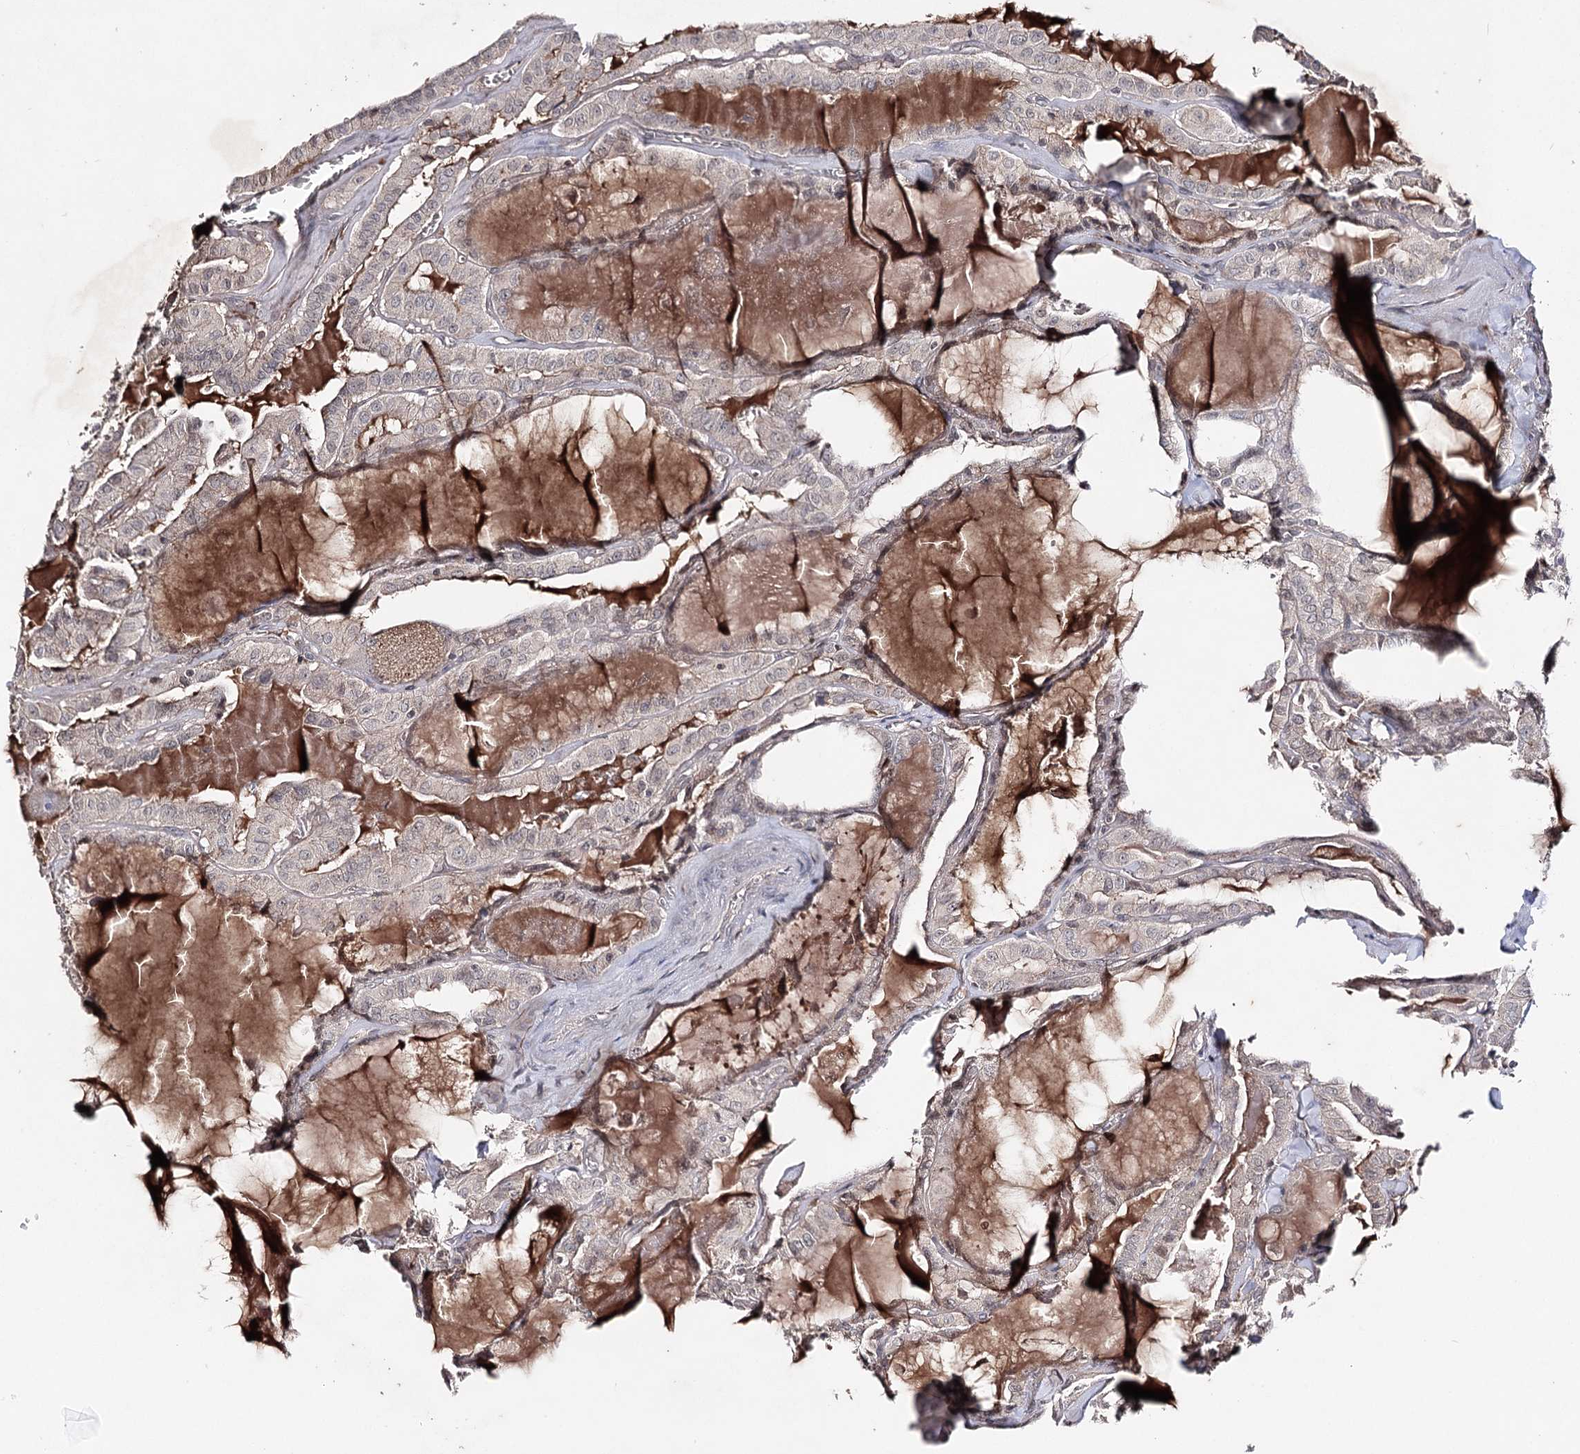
{"staining": {"intensity": "negative", "quantity": "none", "location": "none"}, "tissue": "thyroid cancer", "cell_type": "Tumor cells", "image_type": "cancer", "snomed": [{"axis": "morphology", "description": "Papillary adenocarcinoma, NOS"}, {"axis": "topography", "description": "Thyroid gland"}], "caption": "Thyroid cancer stained for a protein using IHC demonstrates no staining tumor cells.", "gene": "SYNGR3", "patient": {"sex": "male", "age": 52}}